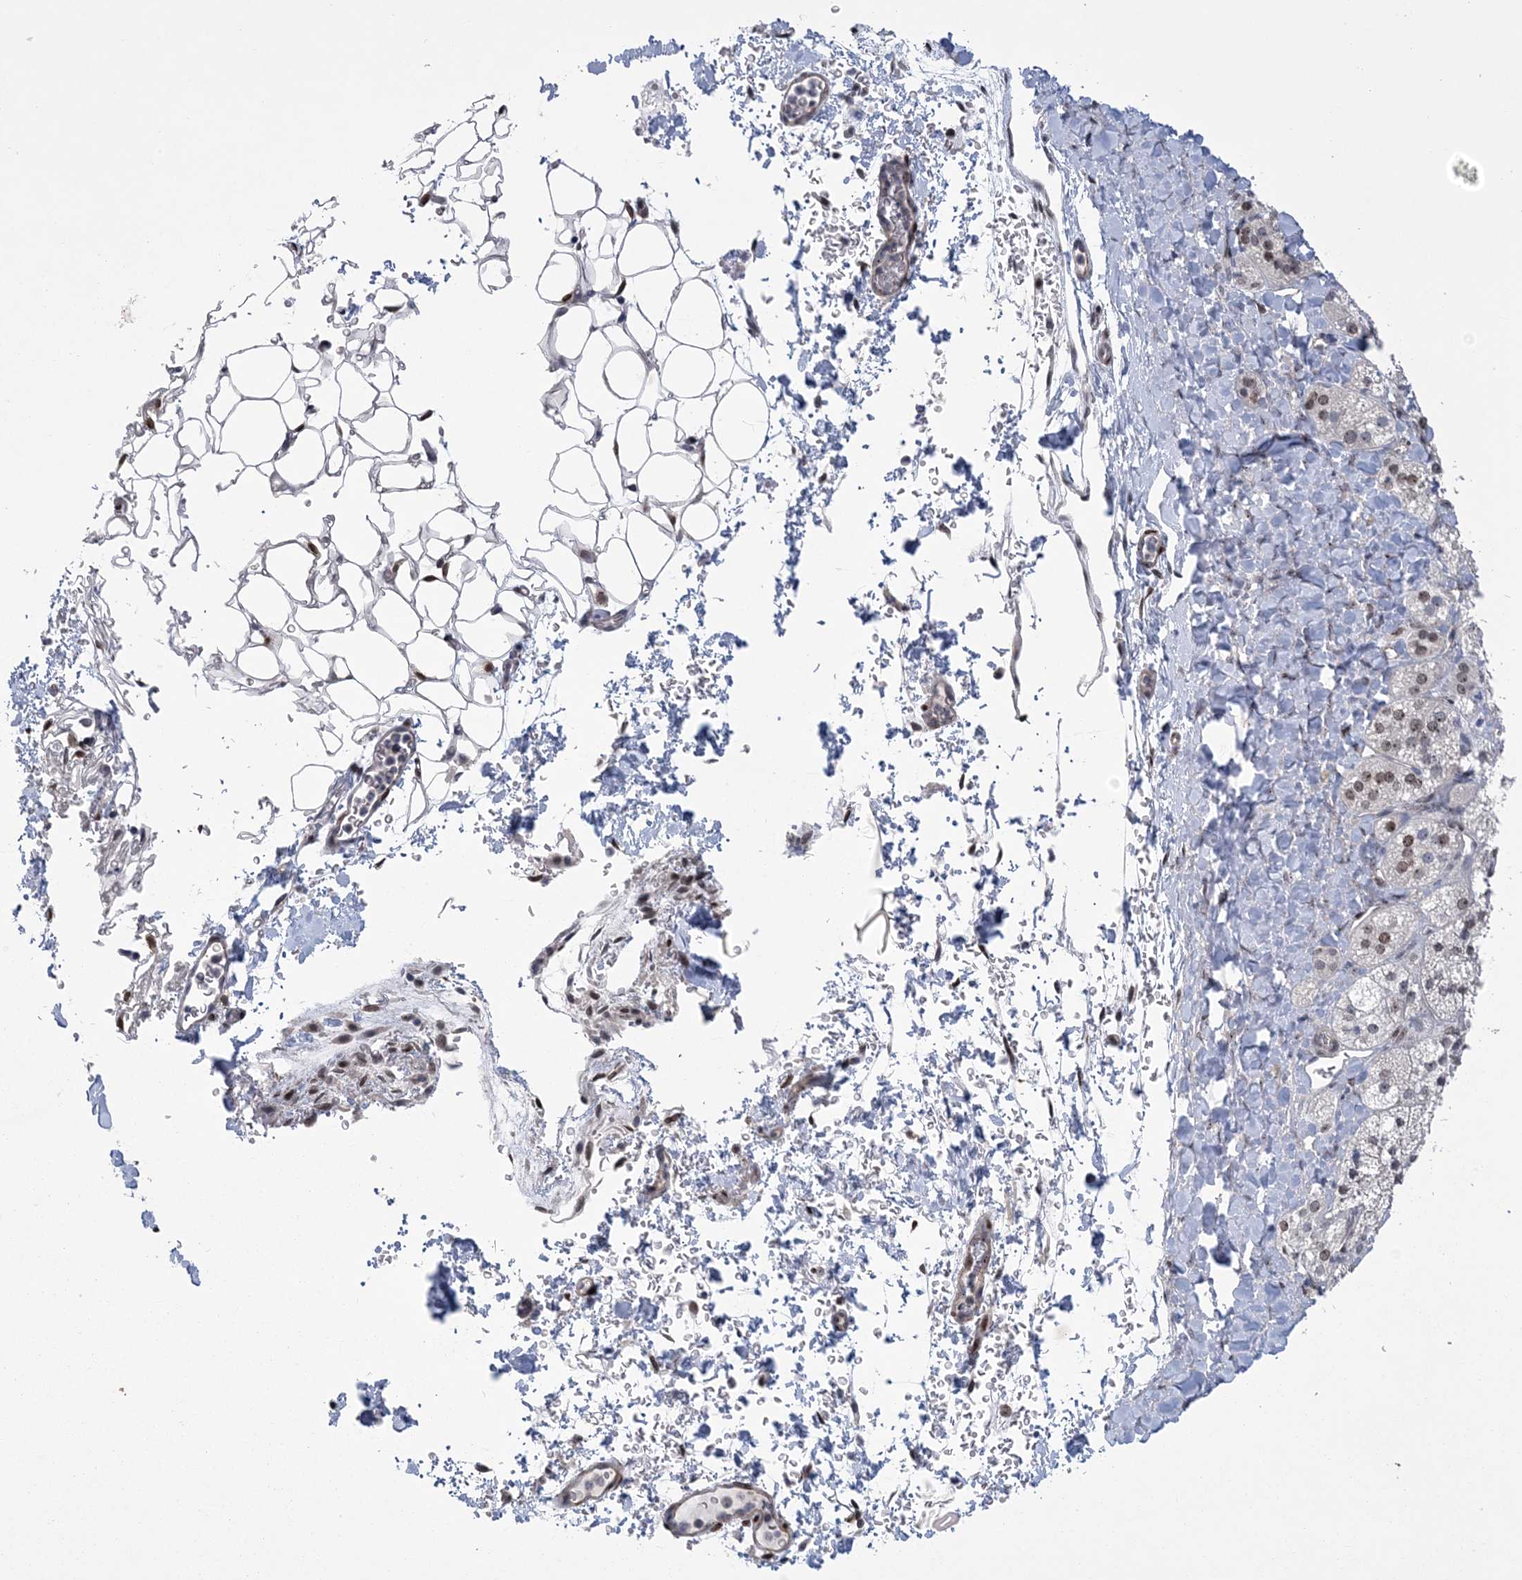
{"staining": {"intensity": "weak", "quantity": "<25%", "location": "cytoplasmic/membranous,nuclear"}, "tissue": "adrenal gland", "cell_type": "Glandular cells", "image_type": "normal", "snomed": [{"axis": "morphology", "description": "Normal tissue, NOS"}, {"axis": "topography", "description": "Adrenal gland"}], "caption": "This is a micrograph of IHC staining of normal adrenal gland, which shows no positivity in glandular cells. Brightfield microscopy of IHC stained with DAB (brown) and hematoxylin (blue), captured at high magnification.", "gene": "HOMEZ", "patient": {"sex": "male", "age": 61}}